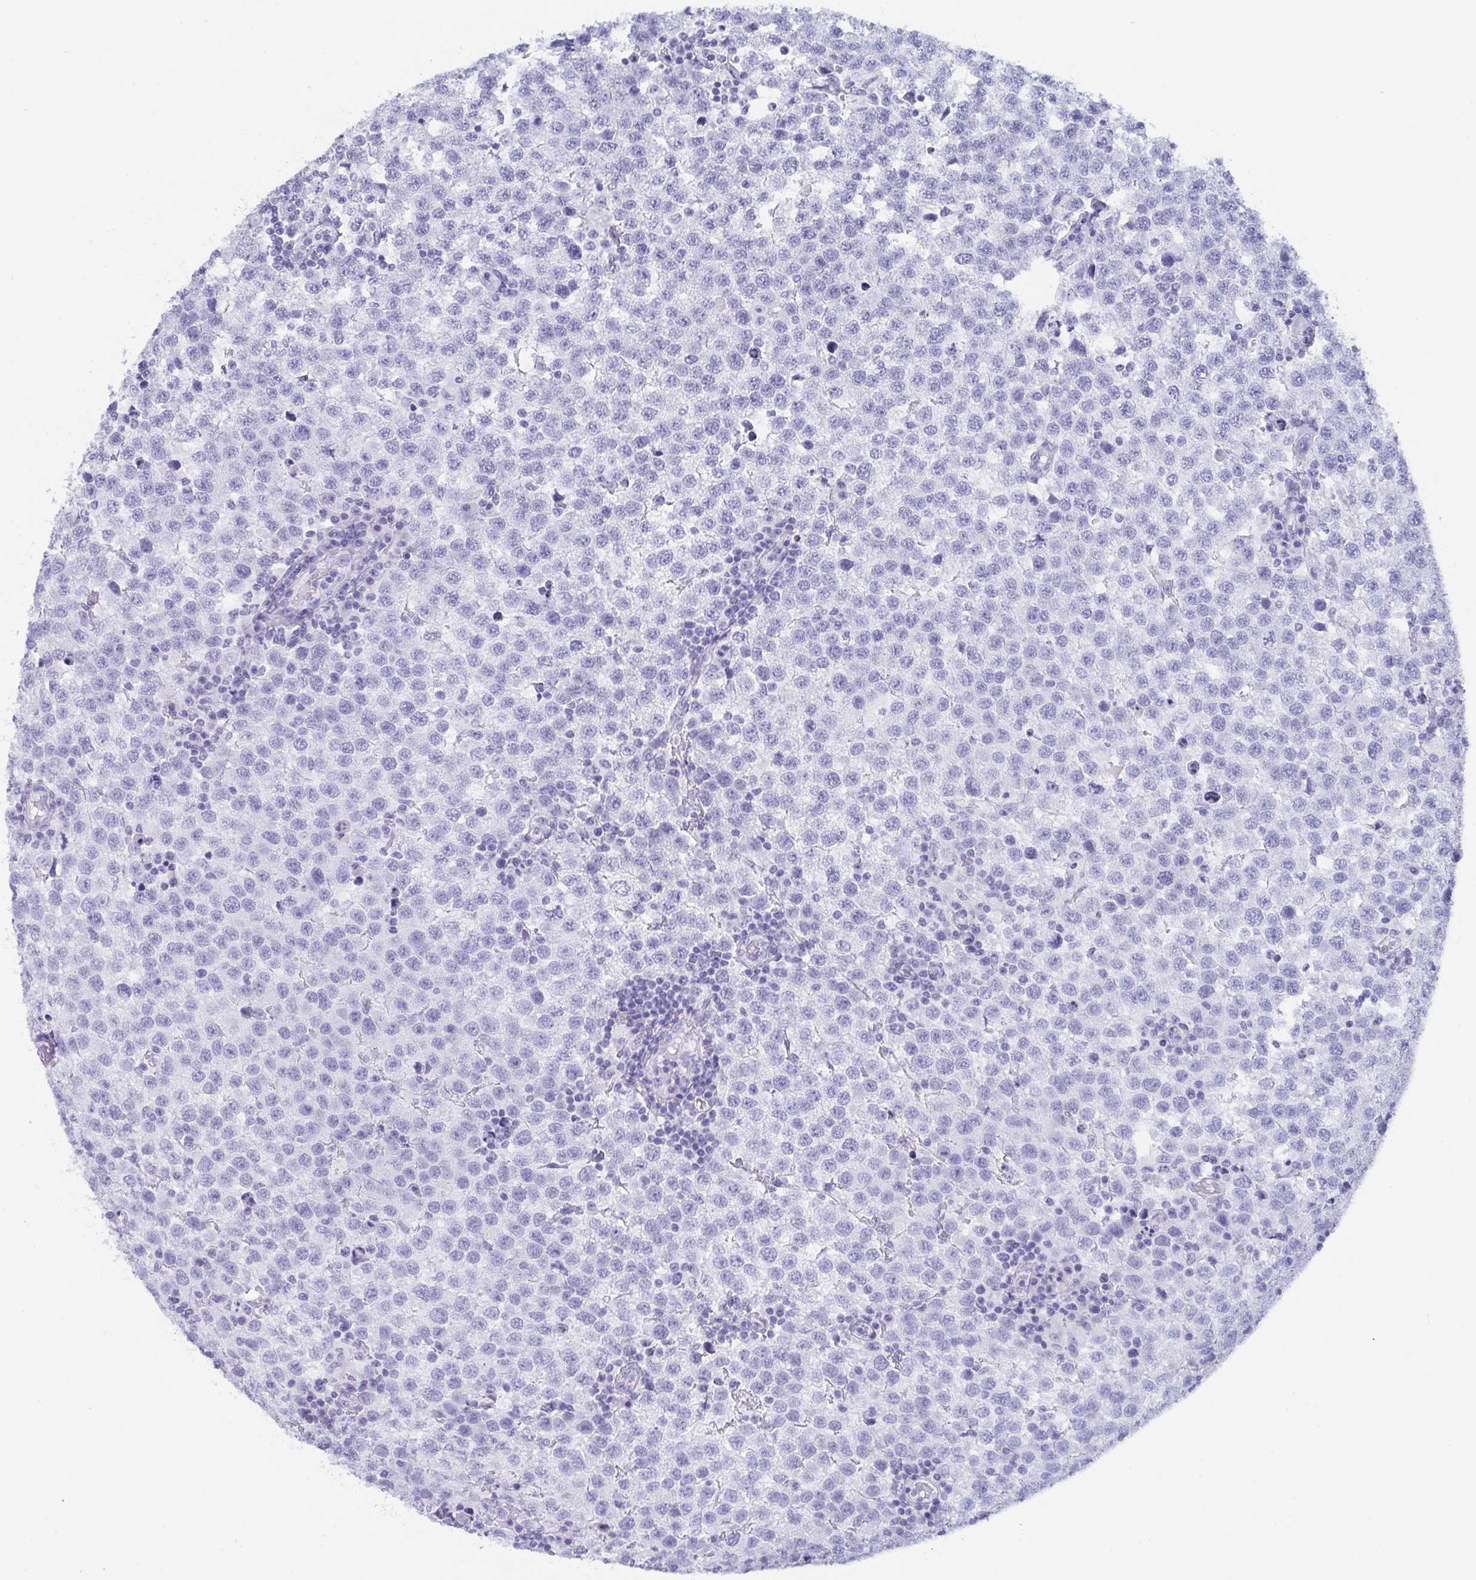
{"staining": {"intensity": "negative", "quantity": "none", "location": "none"}, "tissue": "testis cancer", "cell_type": "Tumor cells", "image_type": "cancer", "snomed": [{"axis": "morphology", "description": "Seminoma, NOS"}, {"axis": "topography", "description": "Testis"}], "caption": "Immunohistochemistry histopathology image of human seminoma (testis) stained for a protein (brown), which displays no expression in tumor cells. The staining was performed using DAB (3,3'-diaminobenzidine) to visualize the protein expression in brown, while the nuclei were stained in blue with hematoxylin (Magnification: 20x).", "gene": "CDX4", "patient": {"sex": "male", "age": 34}}